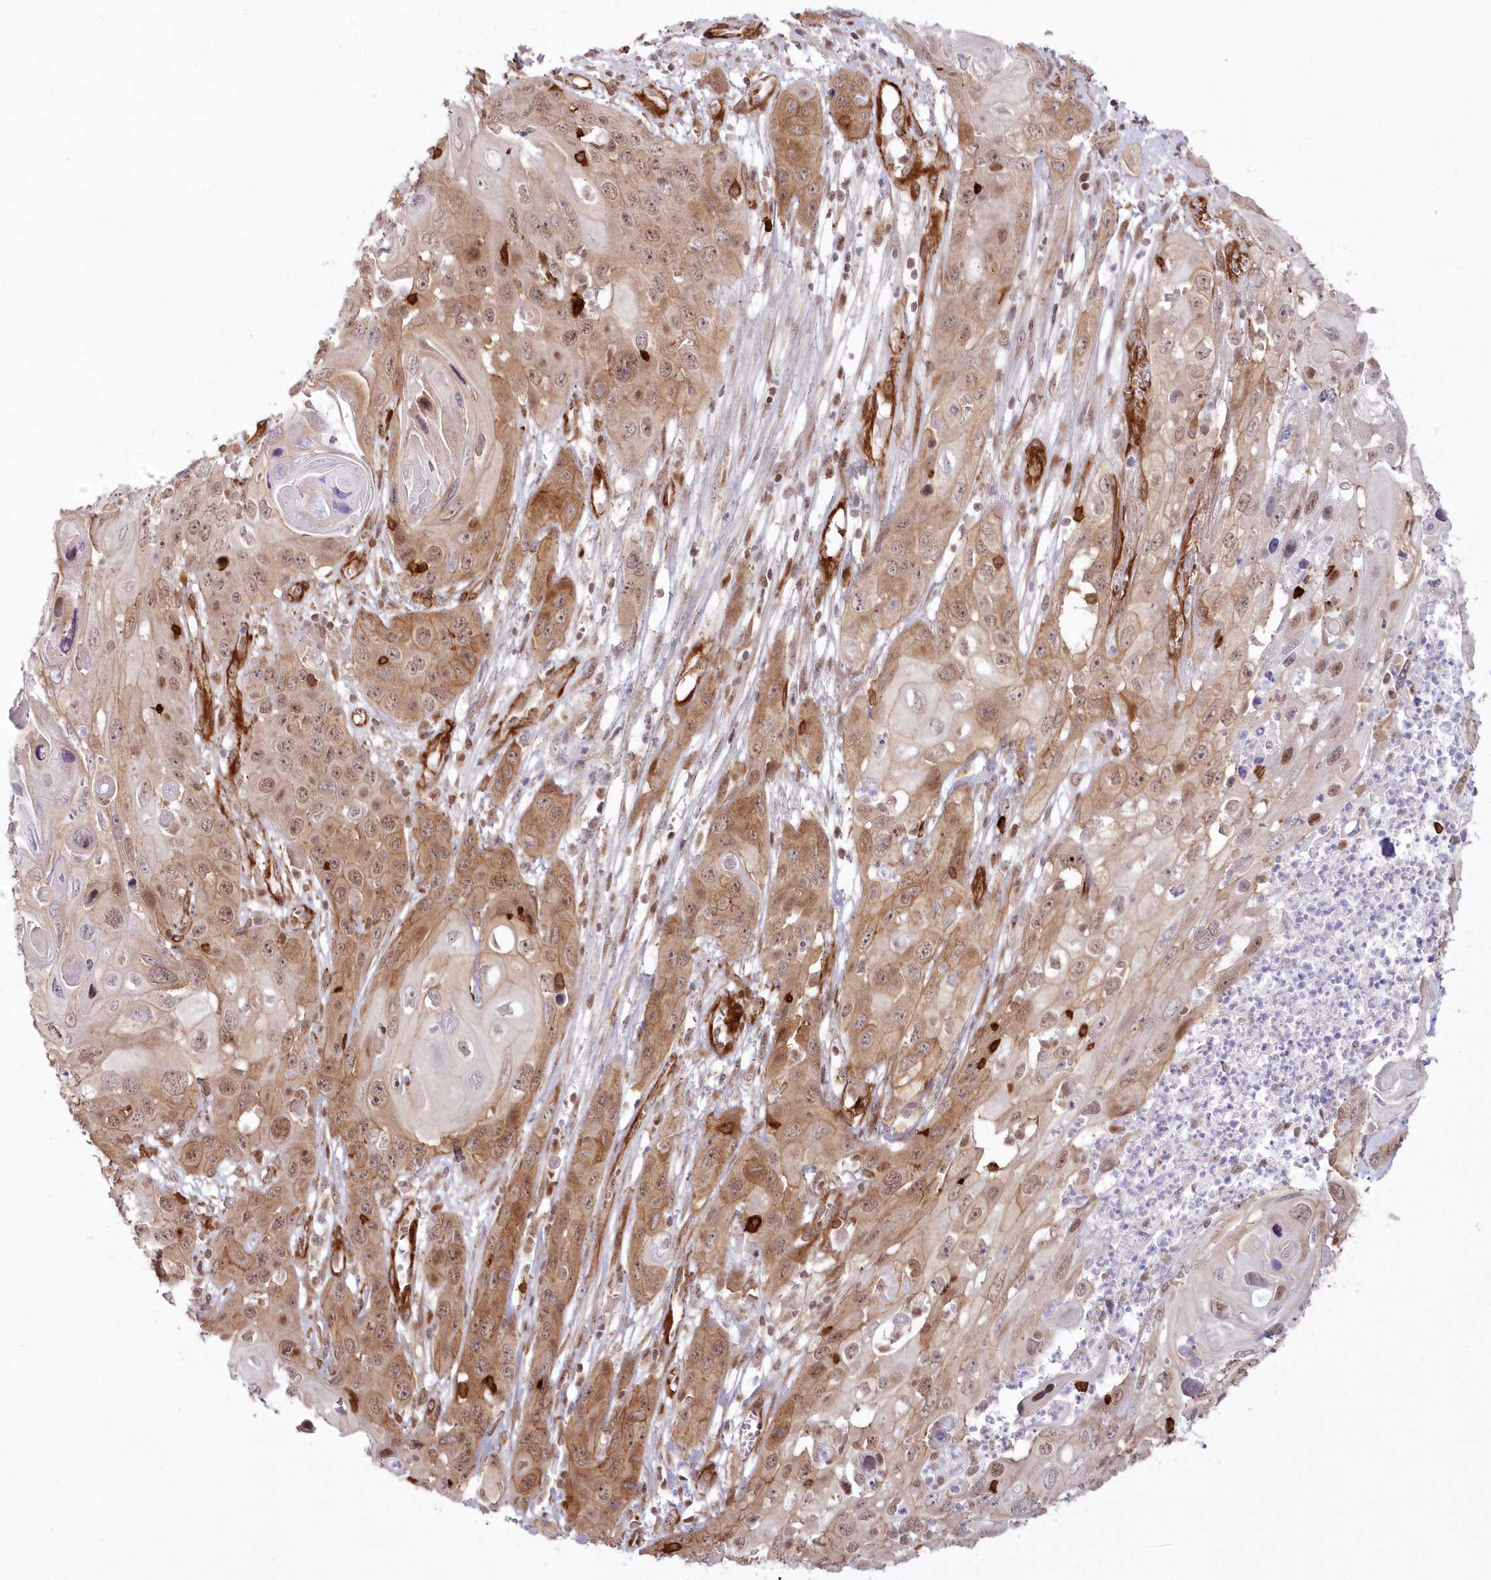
{"staining": {"intensity": "moderate", "quantity": ">75%", "location": "cytoplasmic/membranous"}, "tissue": "skin cancer", "cell_type": "Tumor cells", "image_type": "cancer", "snomed": [{"axis": "morphology", "description": "Squamous cell carcinoma, NOS"}, {"axis": "topography", "description": "Skin"}], "caption": "Brown immunohistochemical staining in skin squamous cell carcinoma displays moderate cytoplasmic/membranous expression in approximately >75% of tumor cells.", "gene": "AFAP1L2", "patient": {"sex": "male", "age": 55}}